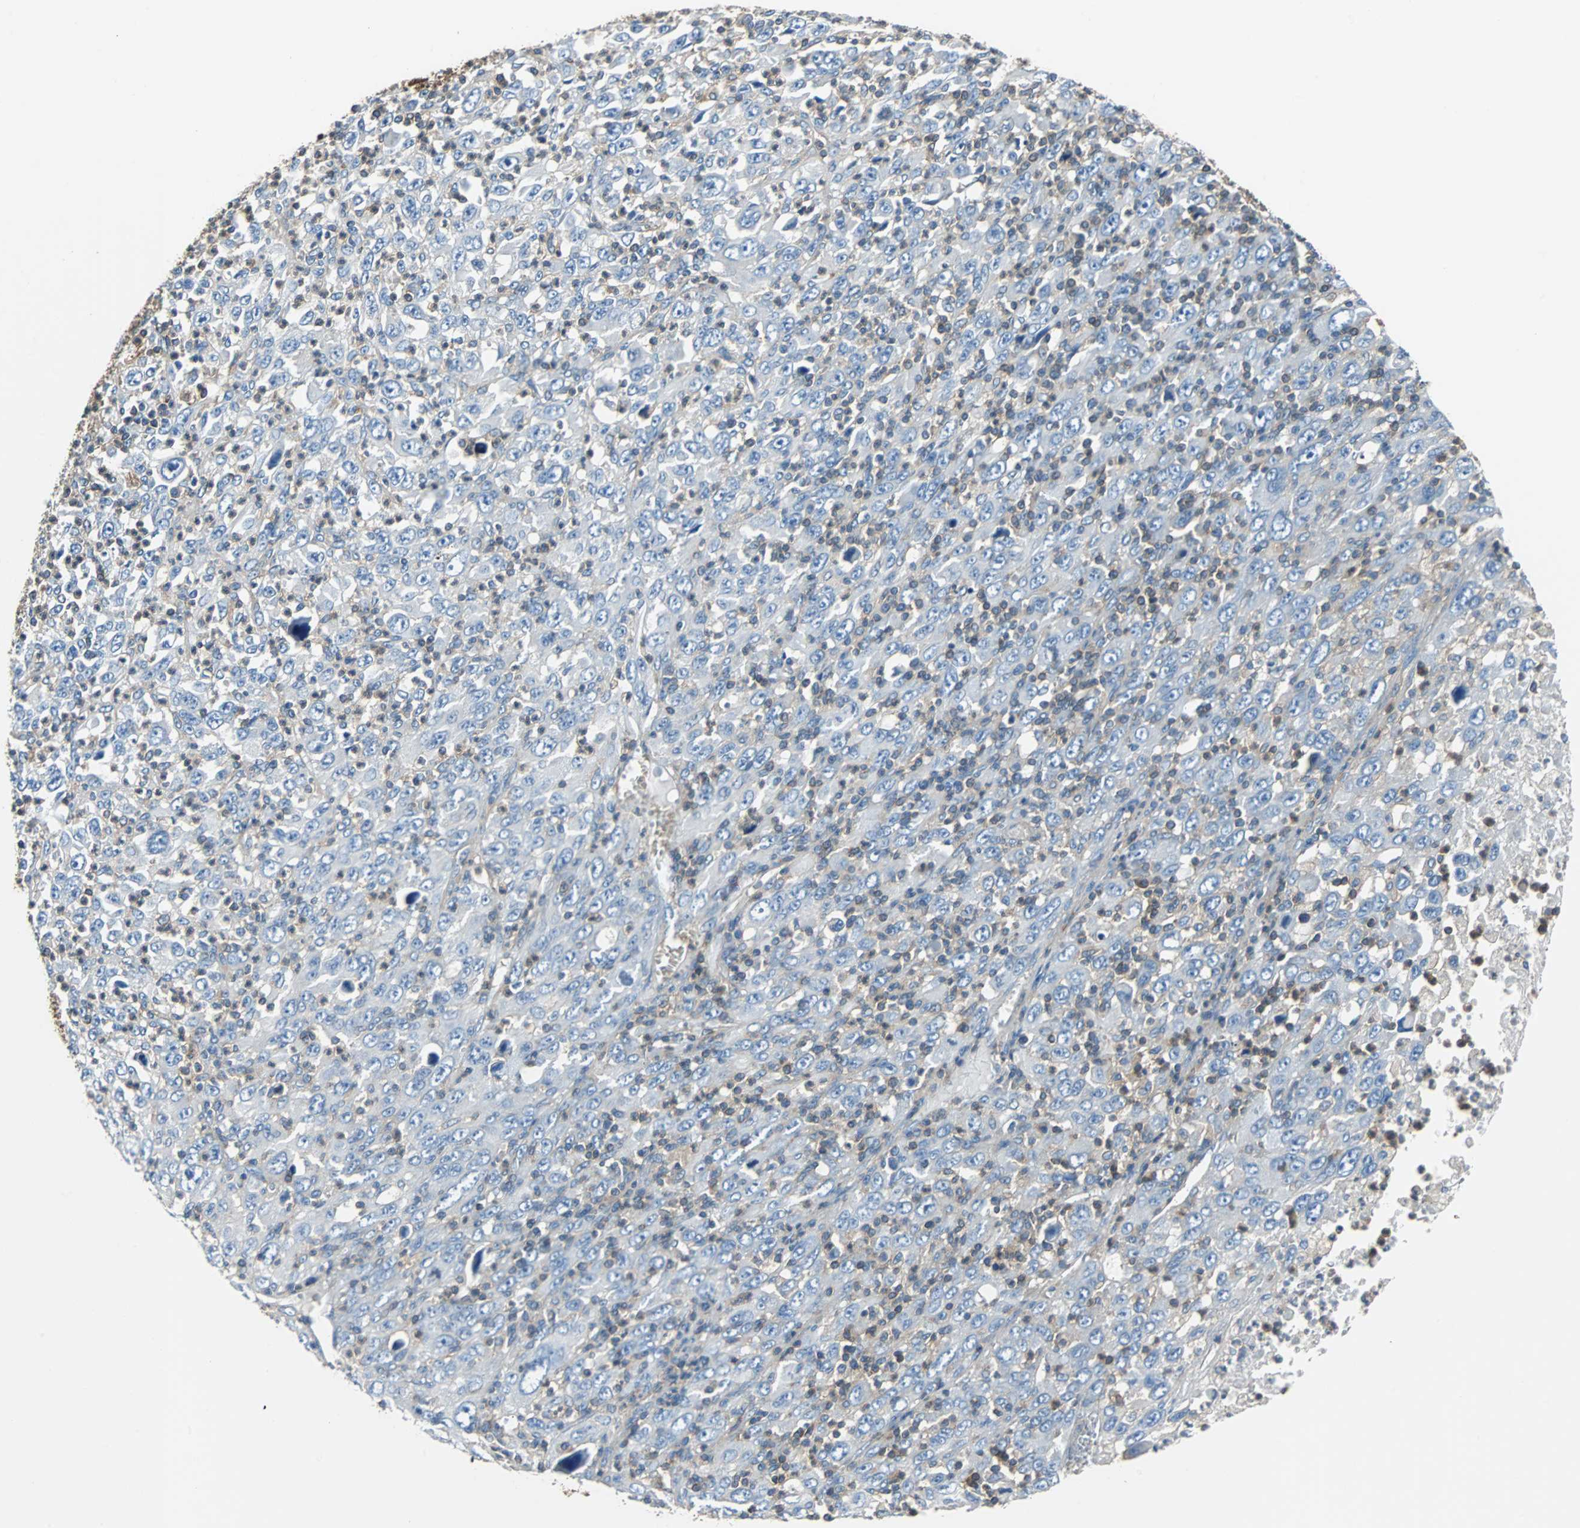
{"staining": {"intensity": "negative", "quantity": "none", "location": "none"}, "tissue": "melanoma", "cell_type": "Tumor cells", "image_type": "cancer", "snomed": [{"axis": "morphology", "description": "Malignant melanoma, Metastatic site"}, {"axis": "topography", "description": "Skin"}], "caption": "IHC histopathology image of neoplastic tissue: human melanoma stained with DAB displays no significant protein positivity in tumor cells.", "gene": "TSC22D4", "patient": {"sex": "female", "age": 56}}